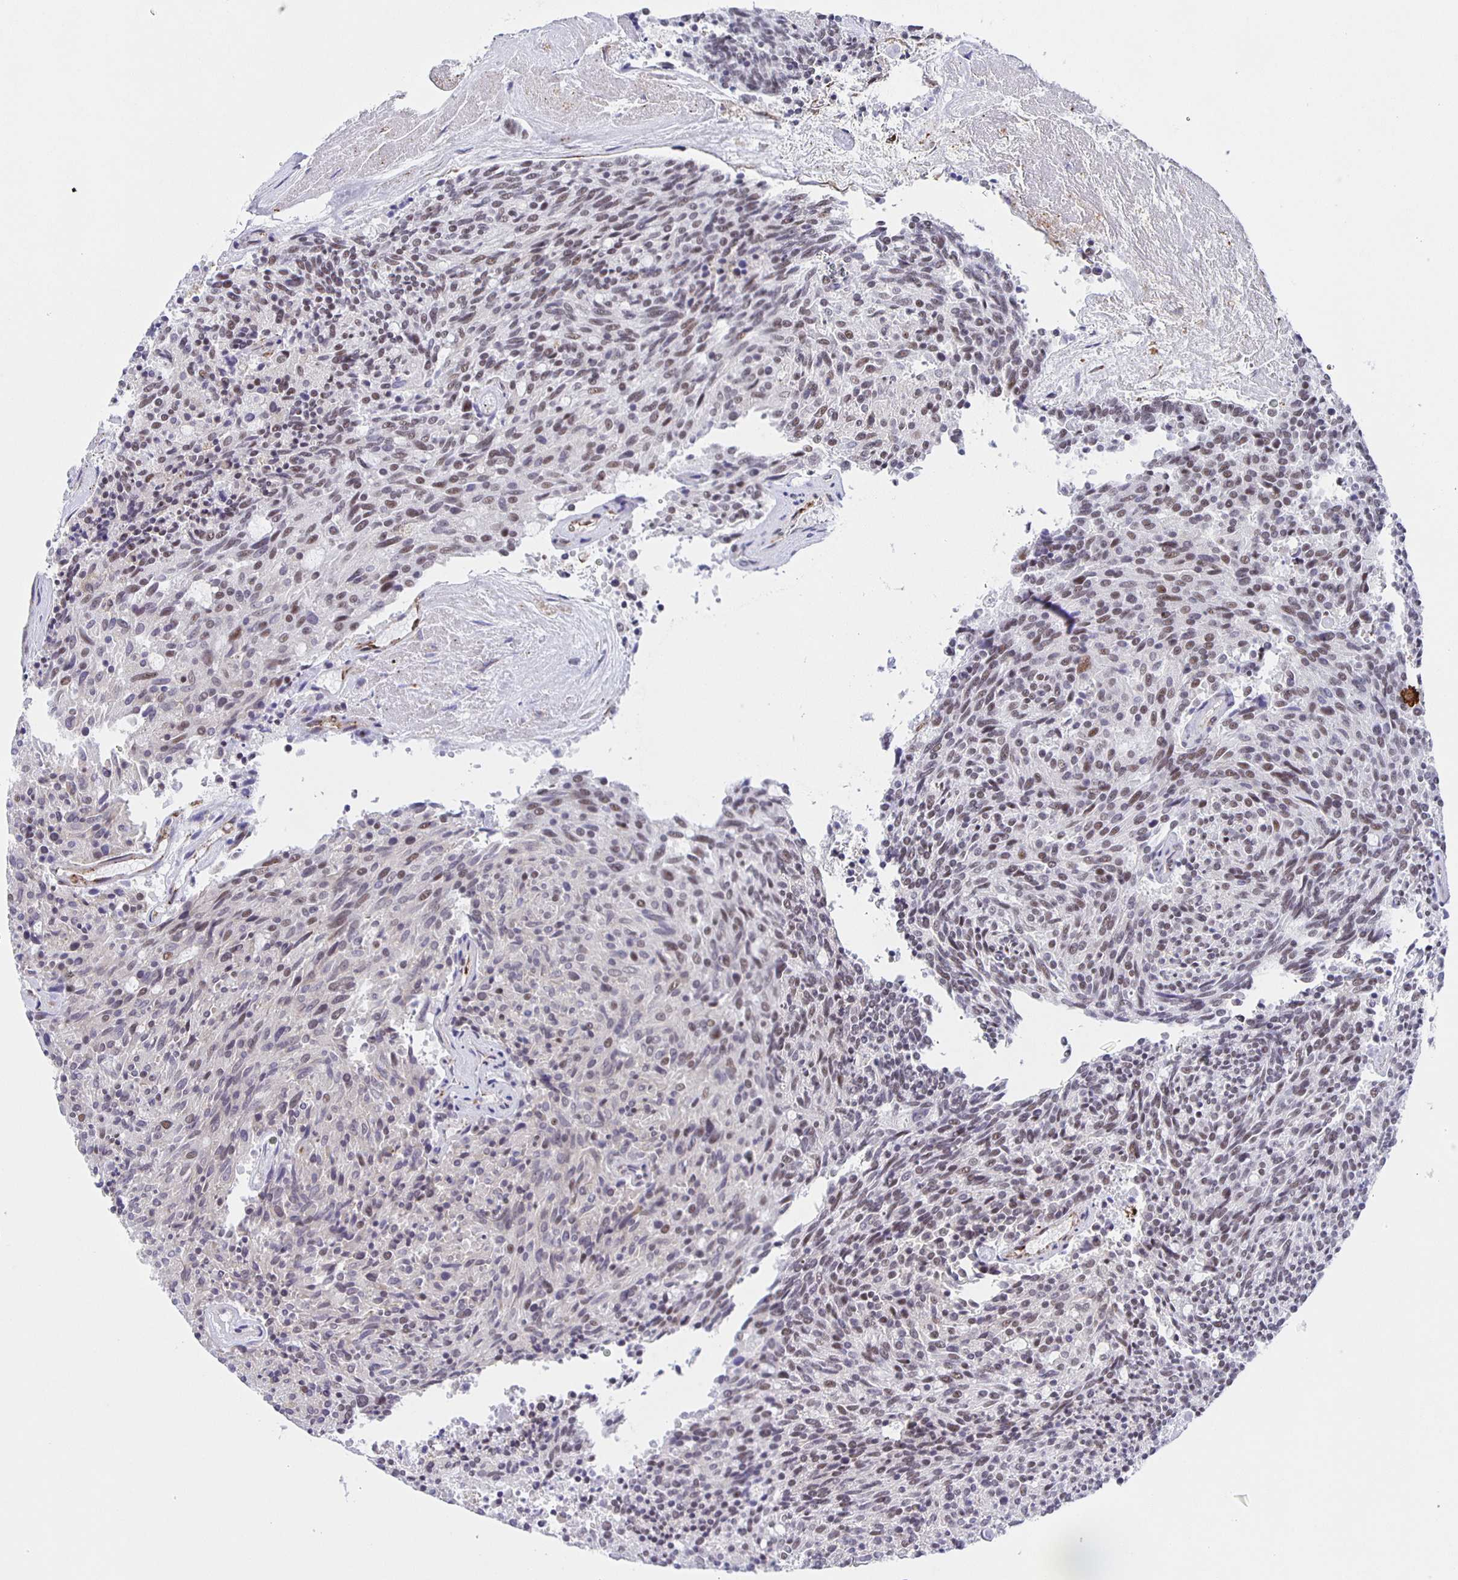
{"staining": {"intensity": "weak", "quantity": "25%-75%", "location": "nuclear"}, "tissue": "carcinoid", "cell_type": "Tumor cells", "image_type": "cancer", "snomed": [{"axis": "morphology", "description": "Carcinoid, malignant, NOS"}, {"axis": "topography", "description": "Pancreas"}], "caption": "A photomicrograph of human carcinoid stained for a protein shows weak nuclear brown staining in tumor cells. Using DAB (3,3'-diaminobenzidine) (brown) and hematoxylin (blue) stains, captured at high magnification using brightfield microscopy.", "gene": "ZRANB2", "patient": {"sex": "female", "age": 54}}